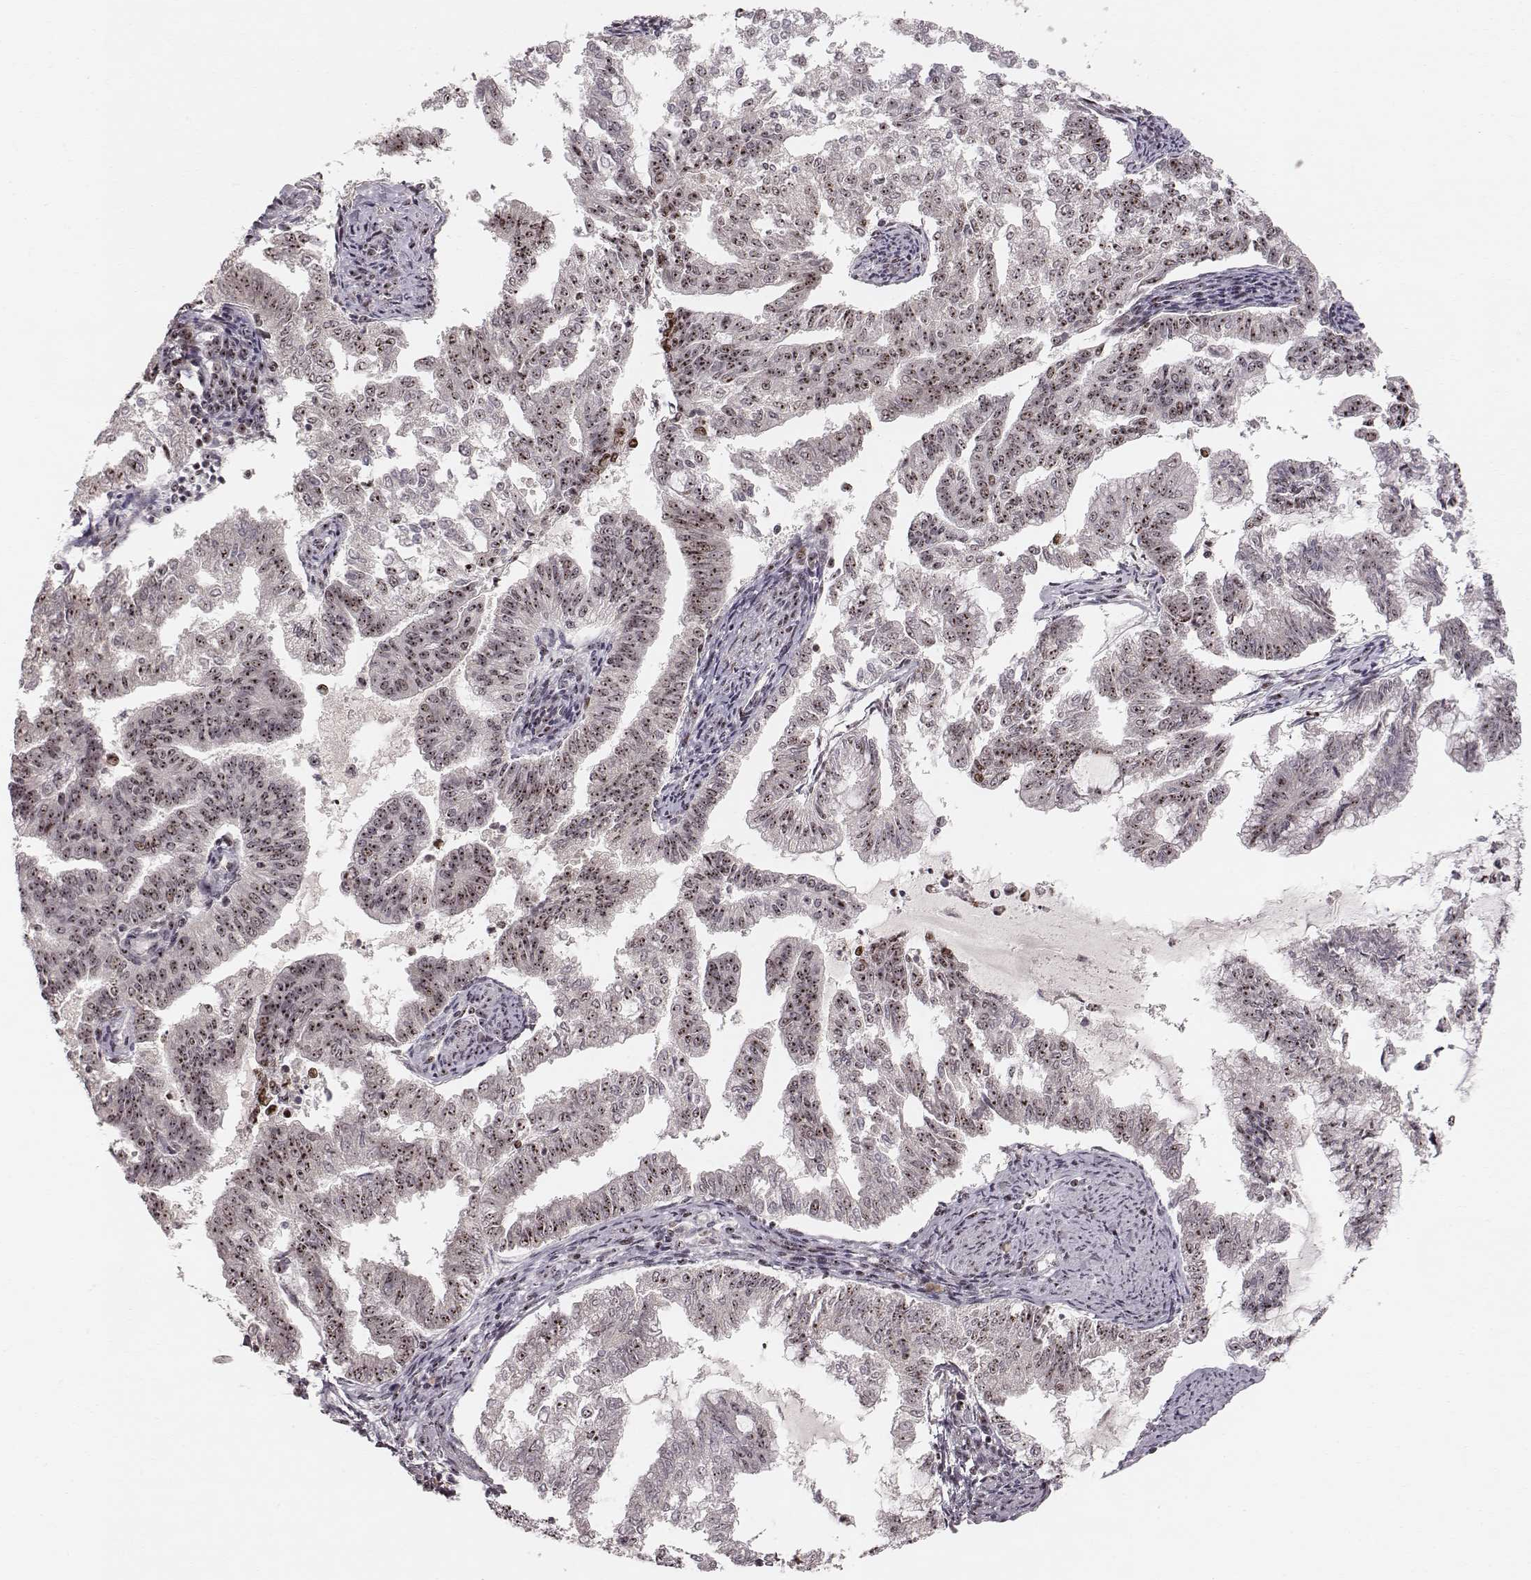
{"staining": {"intensity": "moderate", "quantity": ">75%", "location": "nuclear"}, "tissue": "endometrial cancer", "cell_type": "Tumor cells", "image_type": "cancer", "snomed": [{"axis": "morphology", "description": "Adenocarcinoma, NOS"}, {"axis": "topography", "description": "Endometrium"}], "caption": "IHC histopathology image of adenocarcinoma (endometrial) stained for a protein (brown), which exhibits medium levels of moderate nuclear positivity in about >75% of tumor cells.", "gene": "NOP56", "patient": {"sex": "female", "age": 79}}